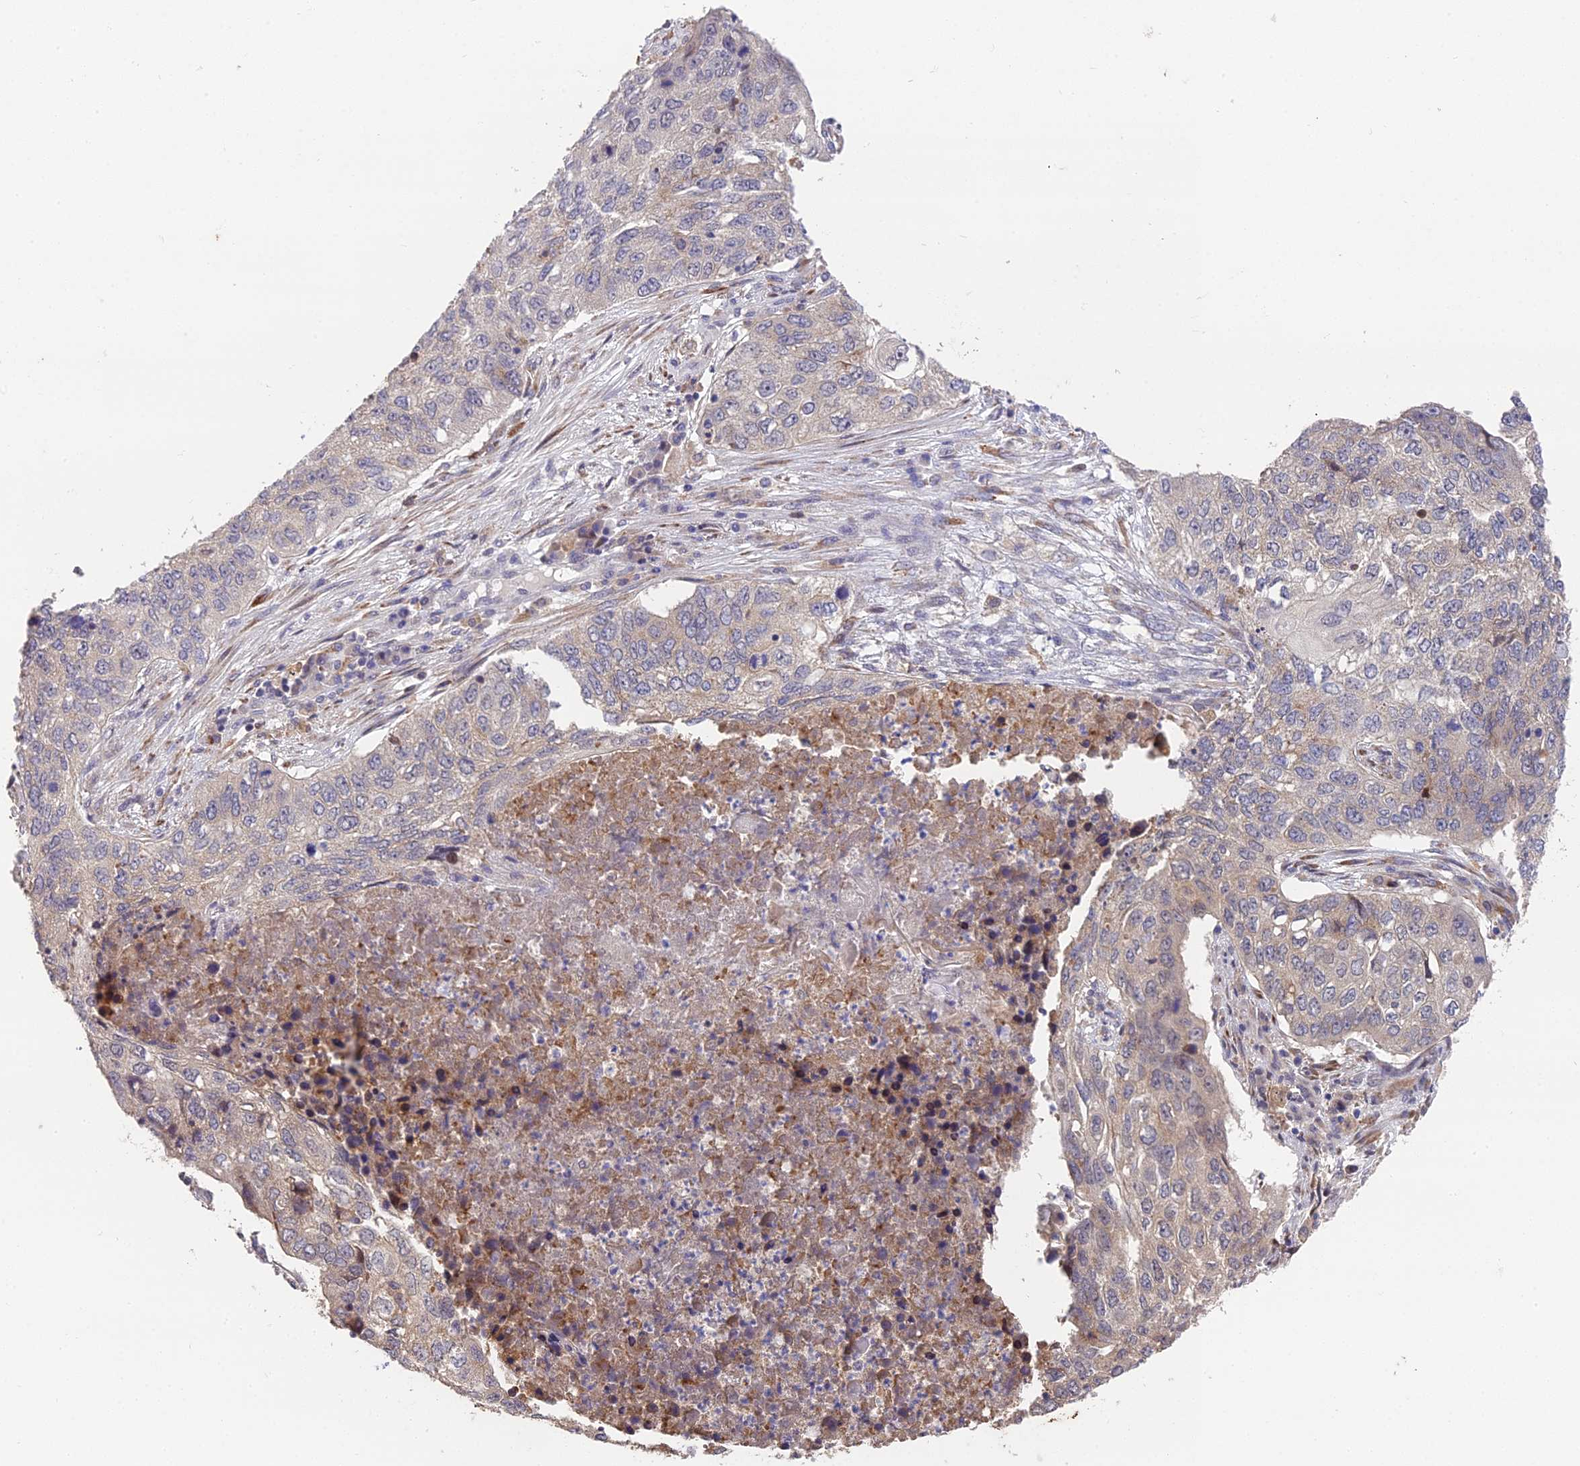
{"staining": {"intensity": "weak", "quantity": "<25%", "location": "cytoplasmic/membranous"}, "tissue": "lung cancer", "cell_type": "Tumor cells", "image_type": "cancer", "snomed": [{"axis": "morphology", "description": "Squamous cell carcinoma, NOS"}, {"axis": "topography", "description": "Lung"}], "caption": "There is no significant staining in tumor cells of lung squamous cell carcinoma.", "gene": "PUS10", "patient": {"sex": "female", "age": 63}}